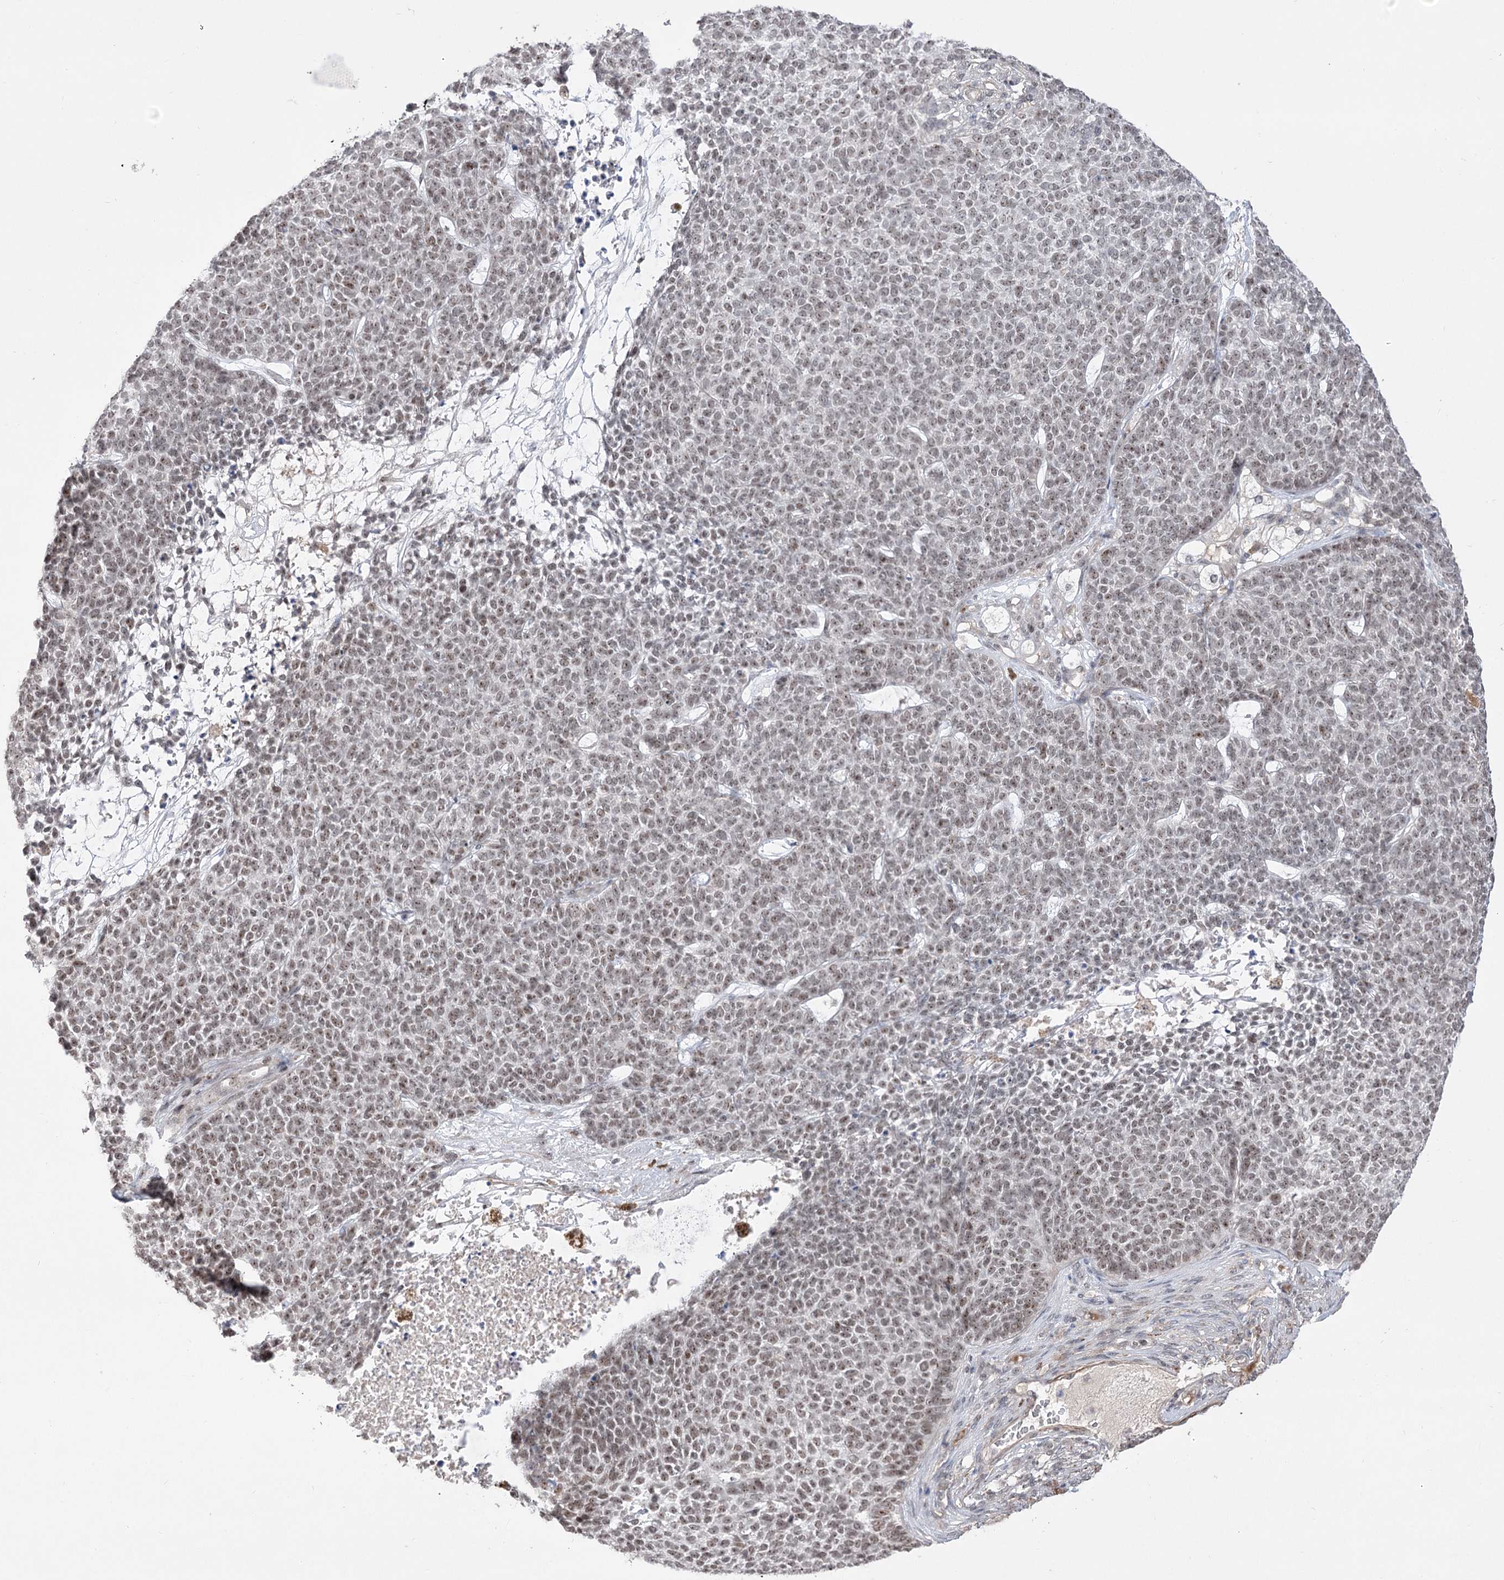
{"staining": {"intensity": "weak", "quantity": ">75%", "location": "nuclear"}, "tissue": "skin cancer", "cell_type": "Tumor cells", "image_type": "cancer", "snomed": [{"axis": "morphology", "description": "Basal cell carcinoma"}, {"axis": "topography", "description": "Skin"}], "caption": "An immunohistochemistry (IHC) photomicrograph of tumor tissue is shown. Protein staining in brown shows weak nuclear positivity in skin cancer within tumor cells.", "gene": "ZSCAN23", "patient": {"sex": "female", "age": 84}}